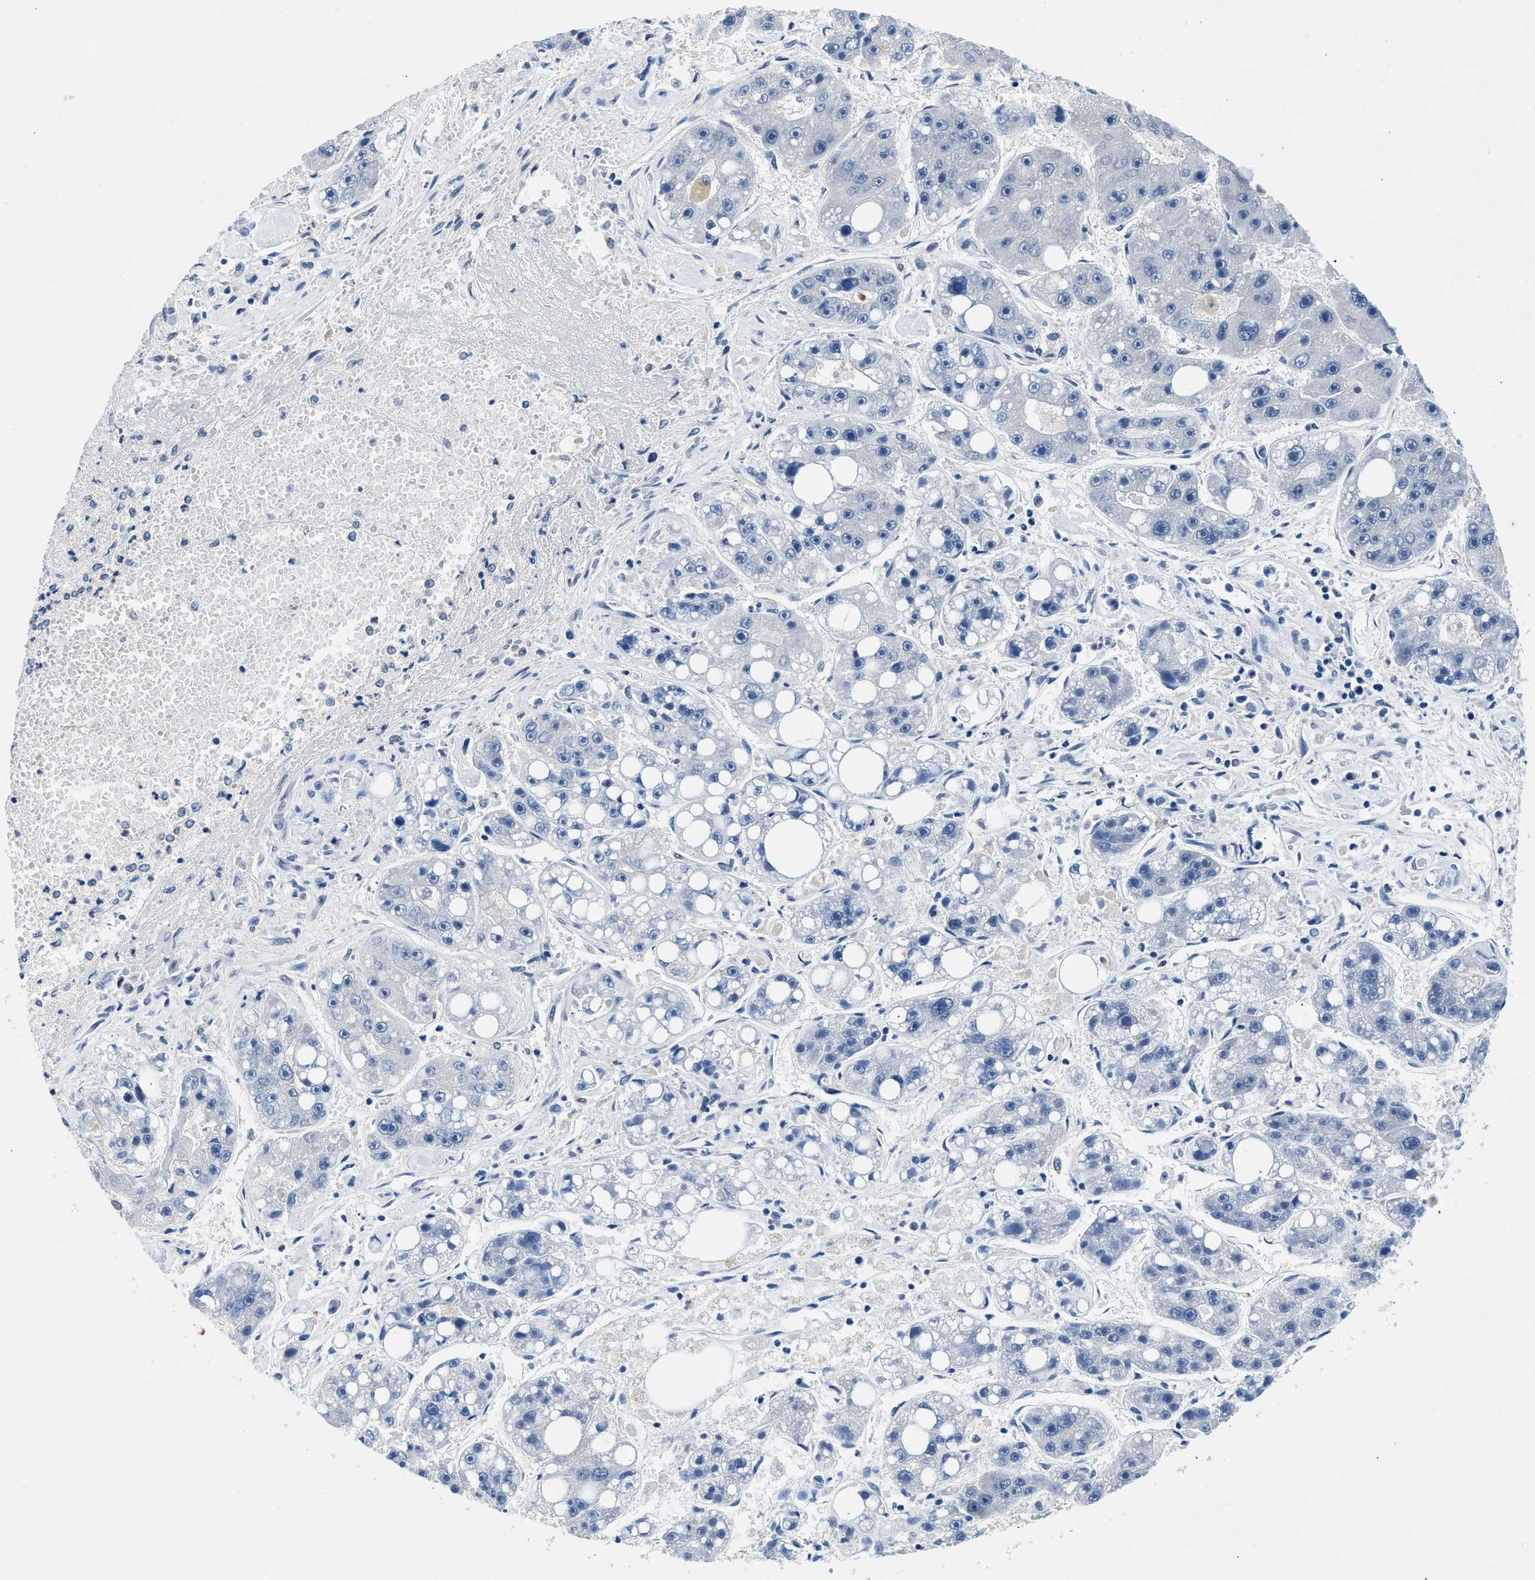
{"staining": {"intensity": "negative", "quantity": "none", "location": "none"}, "tissue": "liver cancer", "cell_type": "Tumor cells", "image_type": "cancer", "snomed": [{"axis": "morphology", "description": "Carcinoma, Hepatocellular, NOS"}, {"axis": "topography", "description": "Liver"}], "caption": "Image shows no significant protein staining in tumor cells of hepatocellular carcinoma (liver).", "gene": "COPS2", "patient": {"sex": "female", "age": 61}}